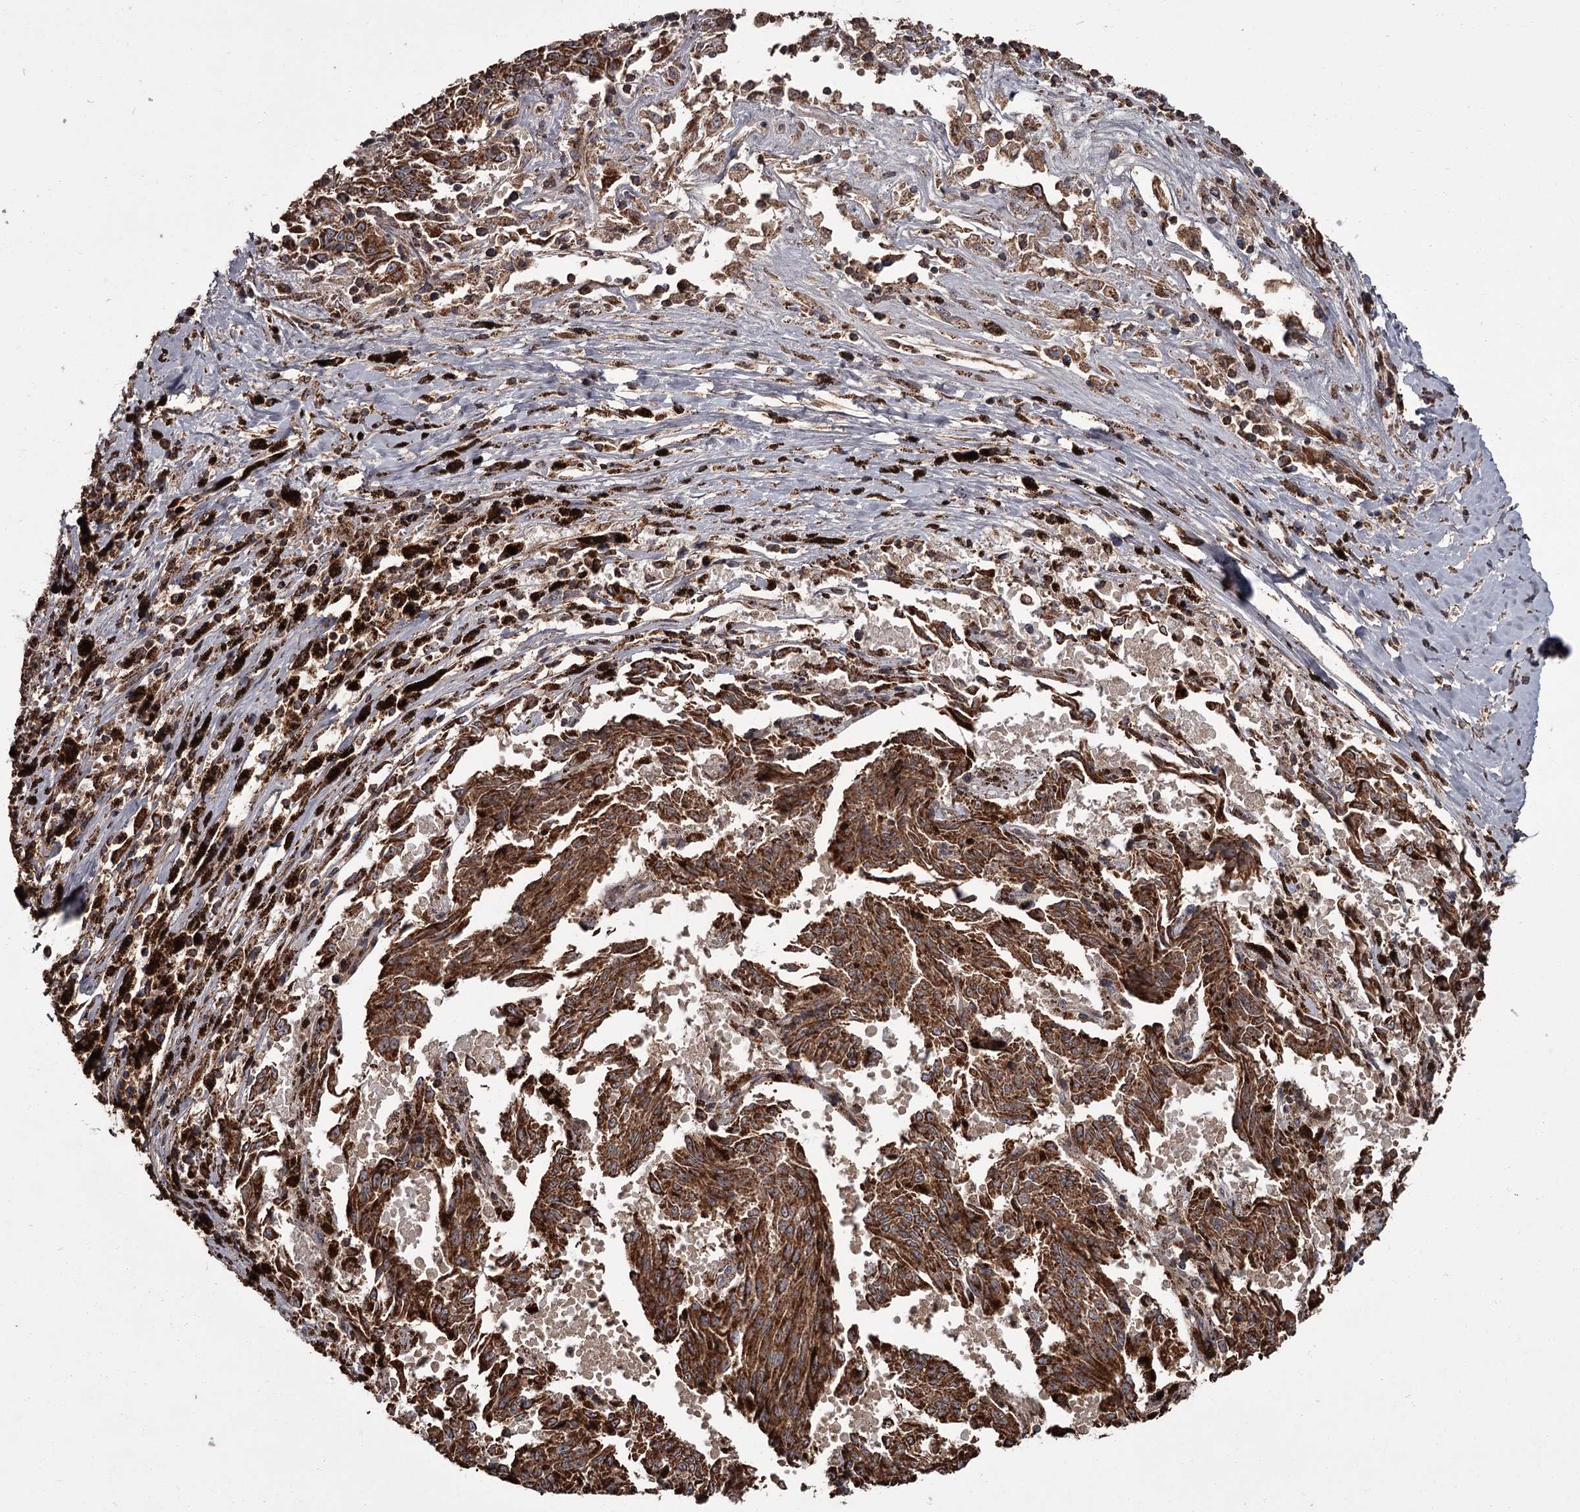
{"staining": {"intensity": "strong", "quantity": ">75%", "location": "cytoplasmic/membranous"}, "tissue": "melanoma", "cell_type": "Tumor cells", "image_type": "cancer", "snomed": [{"axis": "morphology", "description": "Malignant melanoma, NOS"}, {"axis": "topography", "description": "Skin"}], "caption": "Strong cytoplasmic/membranous staining for a protein is appreciated in about >75% of tumor cells of malignant melanoma using immunohistochemistry.", "gene": "THAP9", "patient": {"sex": "female", "age": 72}}